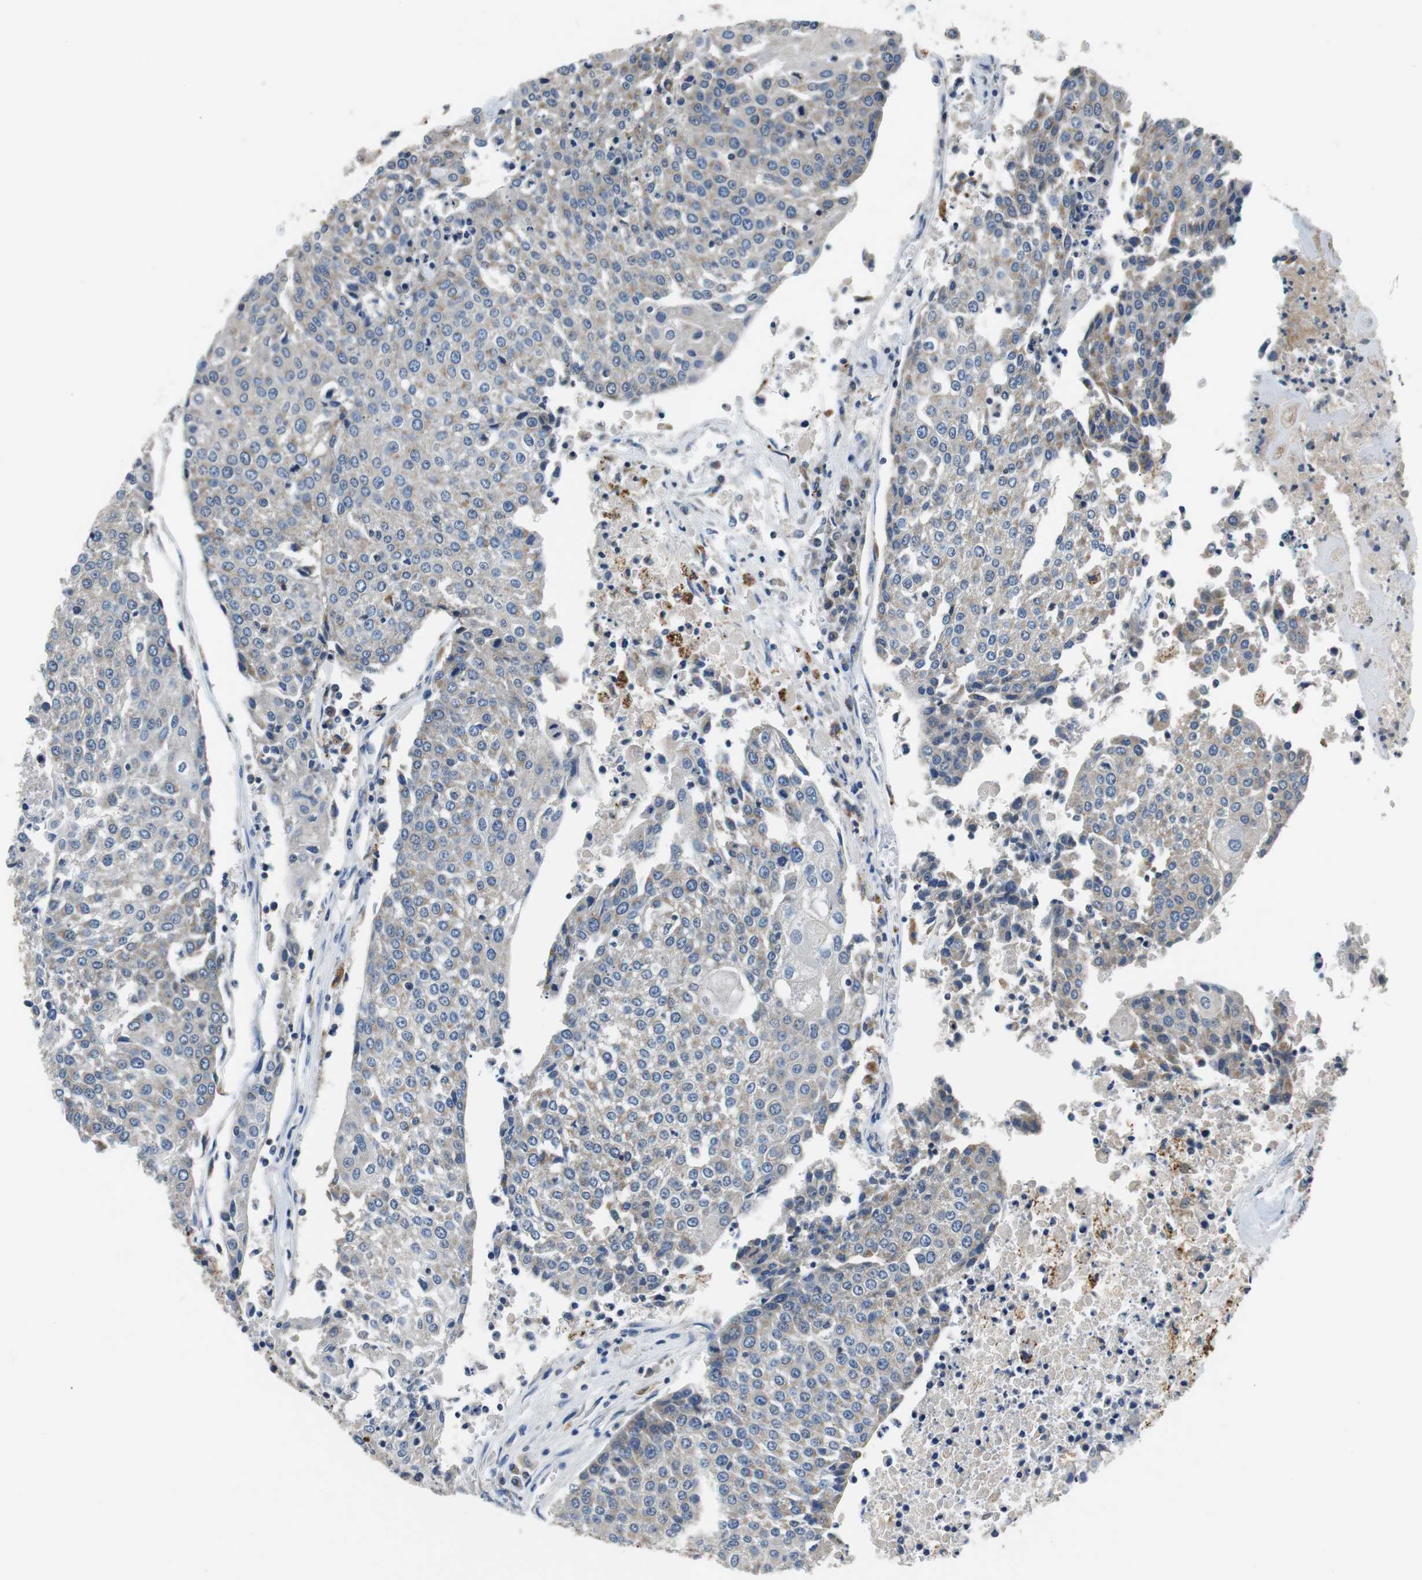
{"staining": {"intensity": "weak", "quantity": "25%-75%", "location": "cytoplasmic/membranous"}, "tissue": "urothelial cancer", "cell_type": "Tumor cells", "image_type": "cancer", "snomed": [{"axis": "morphology", "description": "Urothelial carcinoma, High grade"}, {"axis": "topography", "description": "Urinary bladder"}], "caption": "High-magnification brightfield microscopy of urothelial cancer stained with DAB (brown) and counterstained with hematoxylin (blue). tumor cells exhibit weak cytoplasmic/membranous staining is identified in approximately25%-75% of cells.", "gene": "NLGN1", "patient": {"sex": "female", "age": 85}}